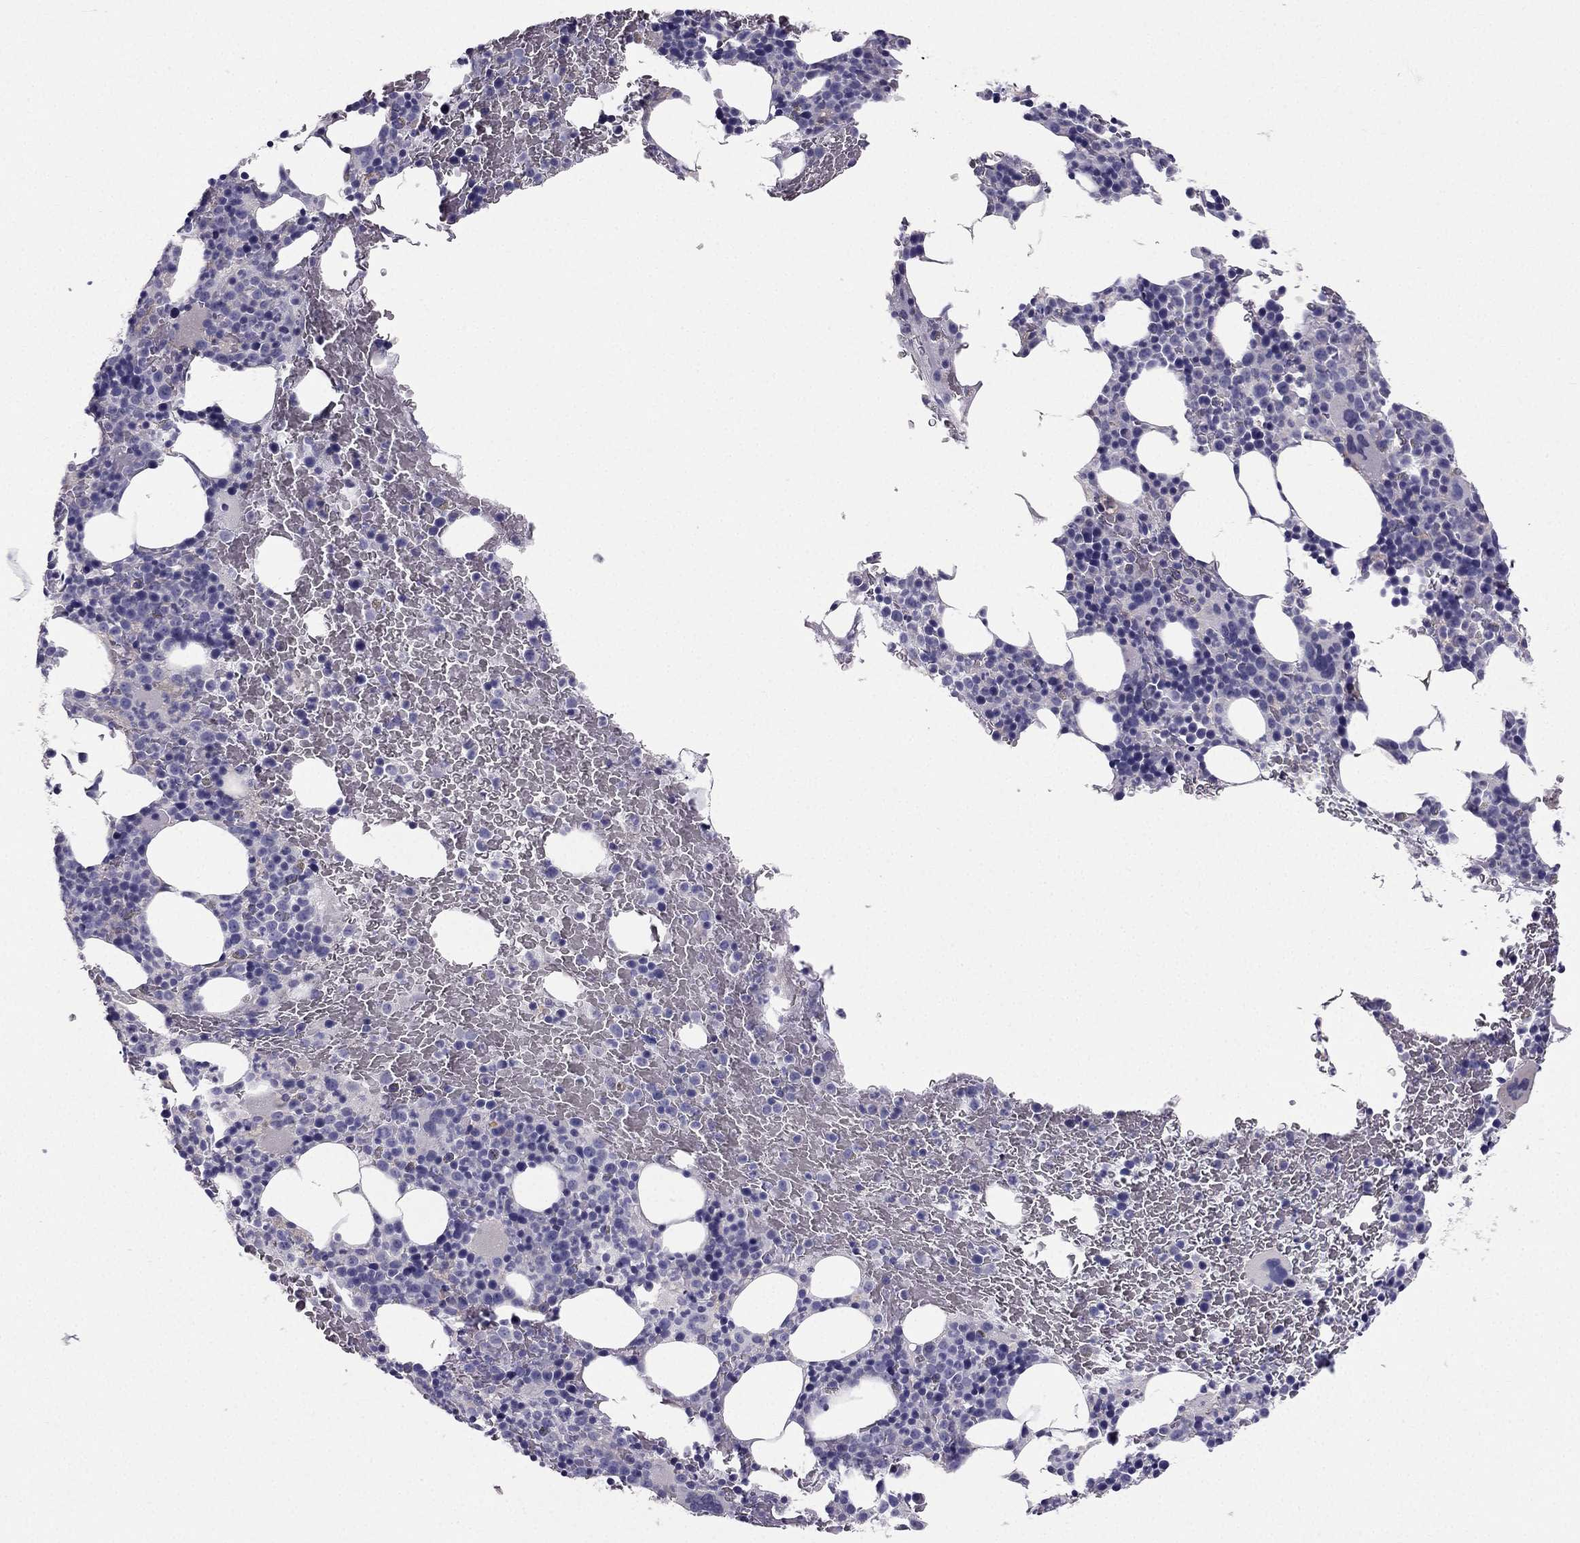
{"staining": {"intensity": "negative", "quantity": "none", "location": "none"}, "tissue": "bone marrow", "cell_type": "Hematopoietic cells", "image_type": "normal", "snomed": [{"axis": "morphology", "description": "Normal tissue, NOS"}, {"axis": "topography", "description": "Bone marrow"}], "caption": "An image of bone marrow stained for a protein reveals no brown staining in hematopoietic cells. Nuclei are stained in blue.", "gene": "LMTK3", "patient": {"sex": "male", "age": 72}}